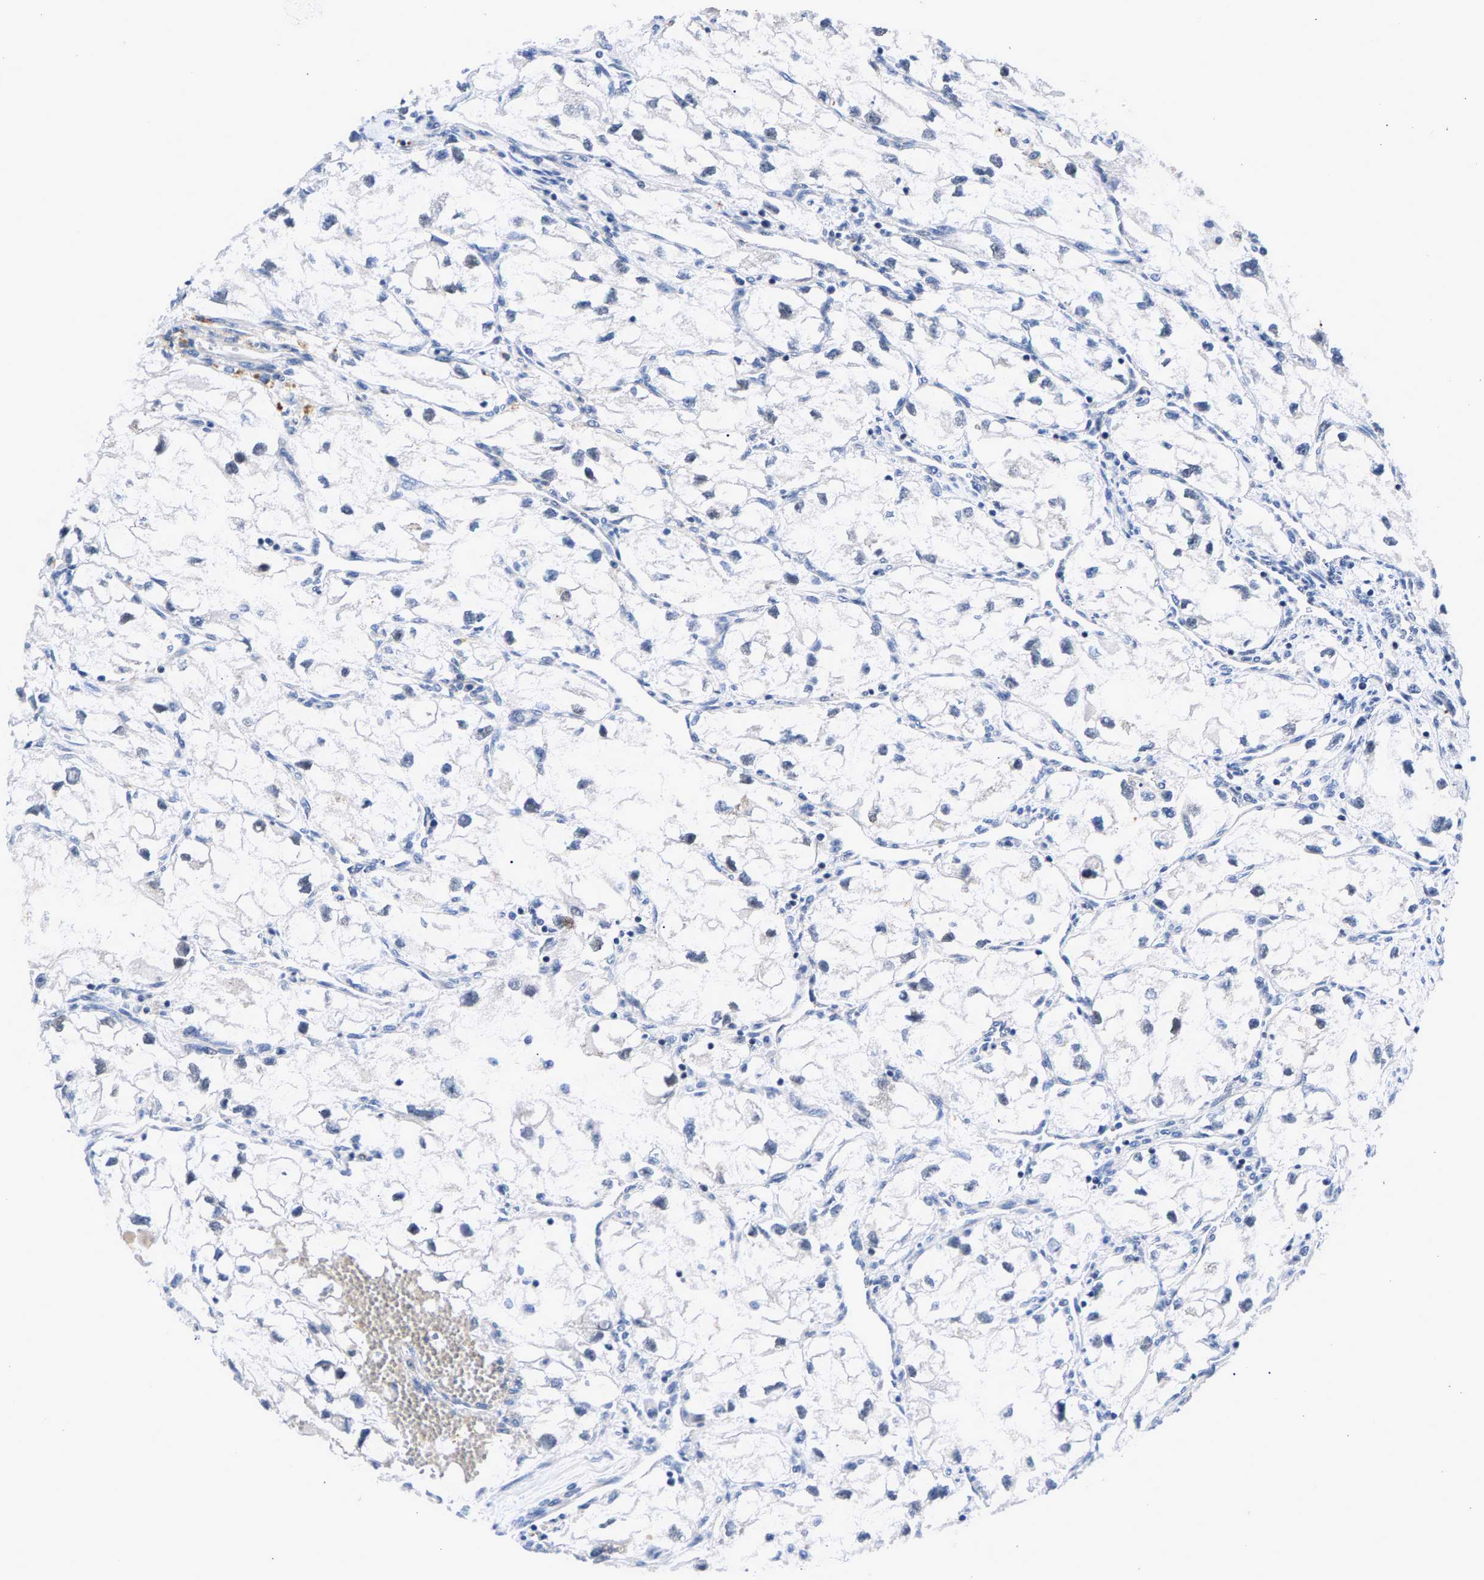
{"staining": {"intensity": "negative", "quantity": "none", "location": "none"}, "tissue": "renal cancer", "cell_type": "Tumor cells", "image_type": "cancer", "snomed": [{"axis": "morphology", "description": "Adenocarcinoma, NOS"}, {"axis": "topography", "description": "Kidney"}], "caption": "Human adenocarcinoma (renal) stained for a protein using IHC shows no staining in tumor cells.", "gene": "P2RY4", "patient": {"sex": "female", "age": 70}}